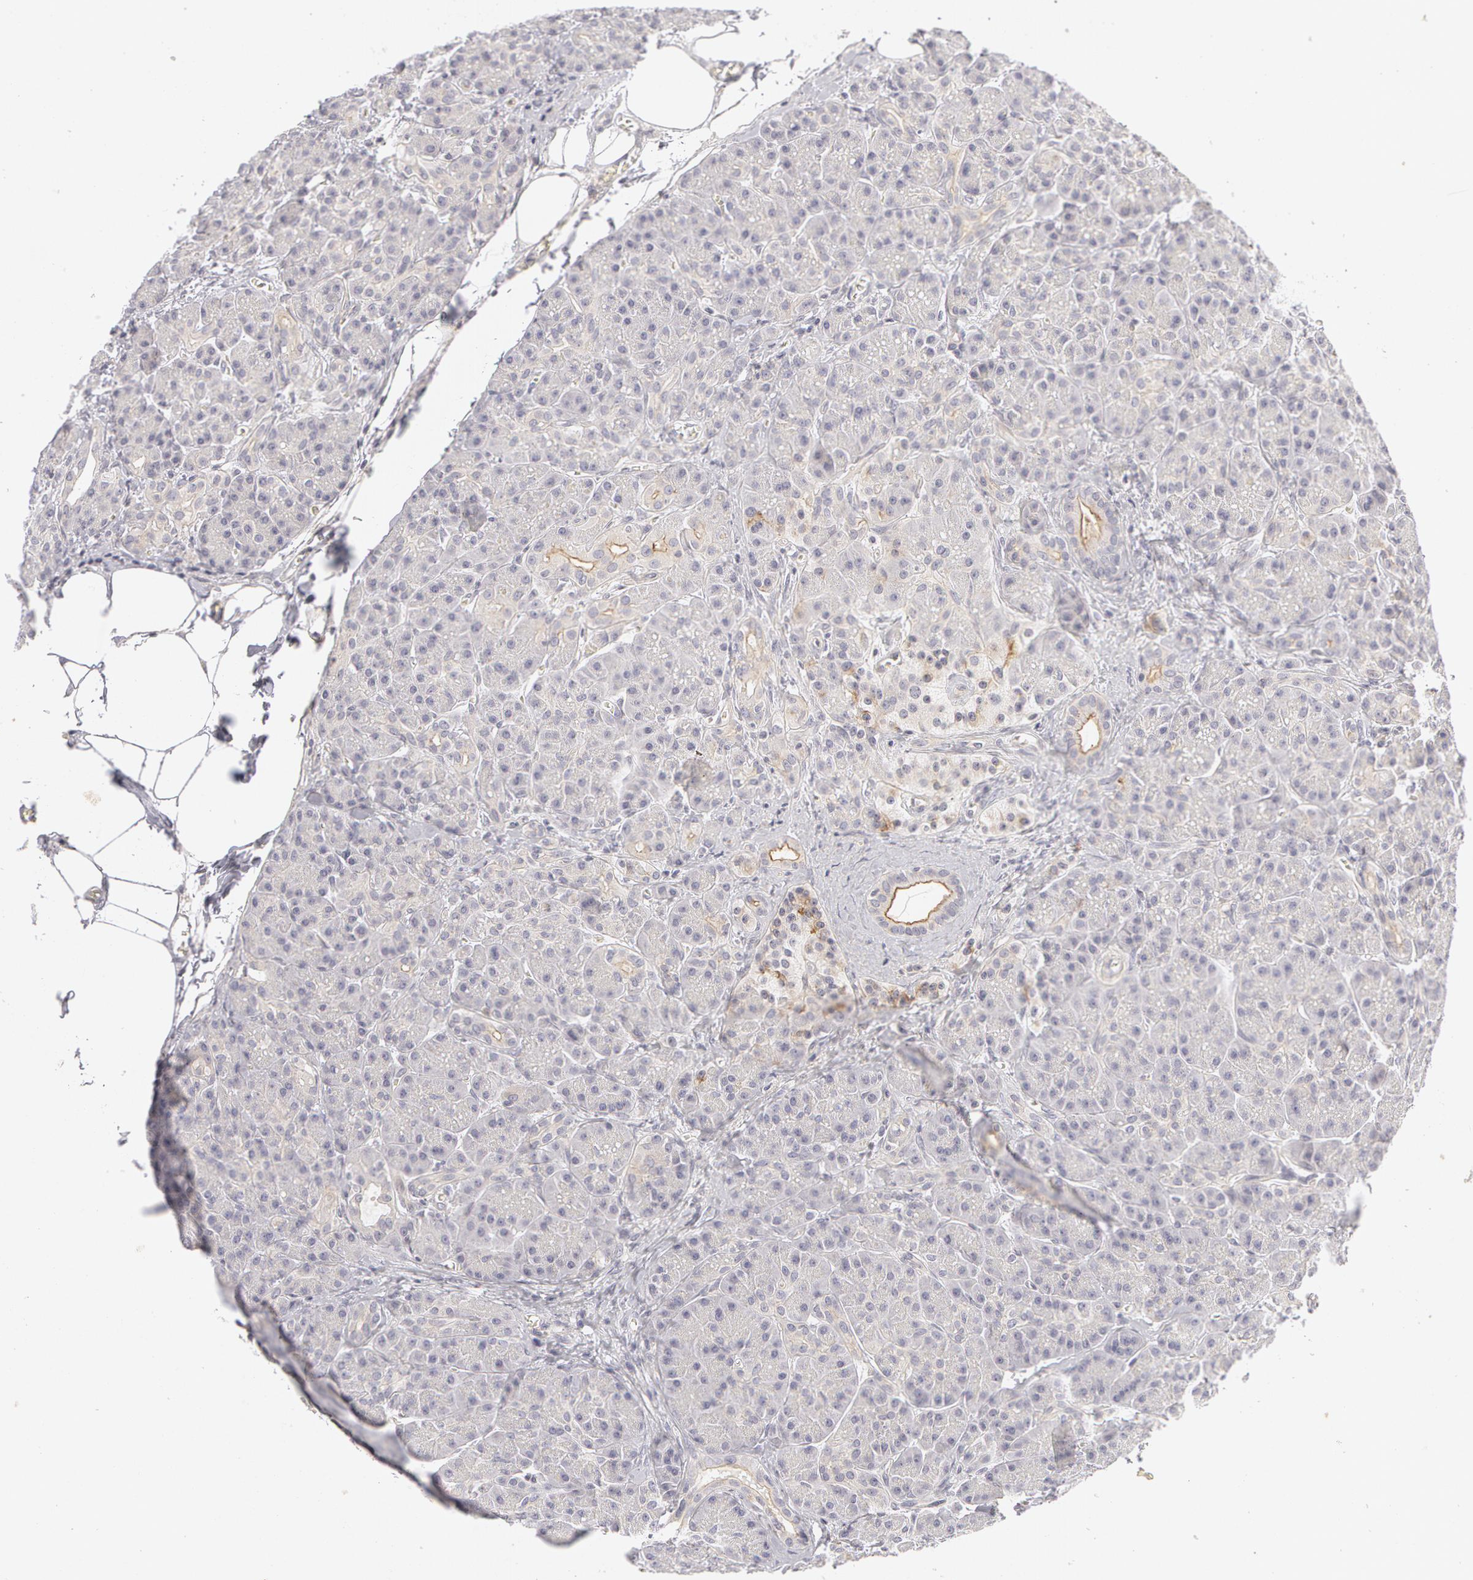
{"staining": {"intensity": "negative", "quantity": "none", "location": "none"}, "tissue": "pancreas", "cell_type": "Exocrine glandular cells", "image_type": "normal", "snomed": [{"axis": "morphology", "description": "Normal tissue, NOS"}, {"axis": "topography", "description": "Pancreas"}], "caption": "High power microscopy image of an immunohistochemistry image of benign pancreas, revealing no significant positivity in exocrine glandular cells.", "gene": "ABCB1", "patient": {"sex": "male", "age": 73}}